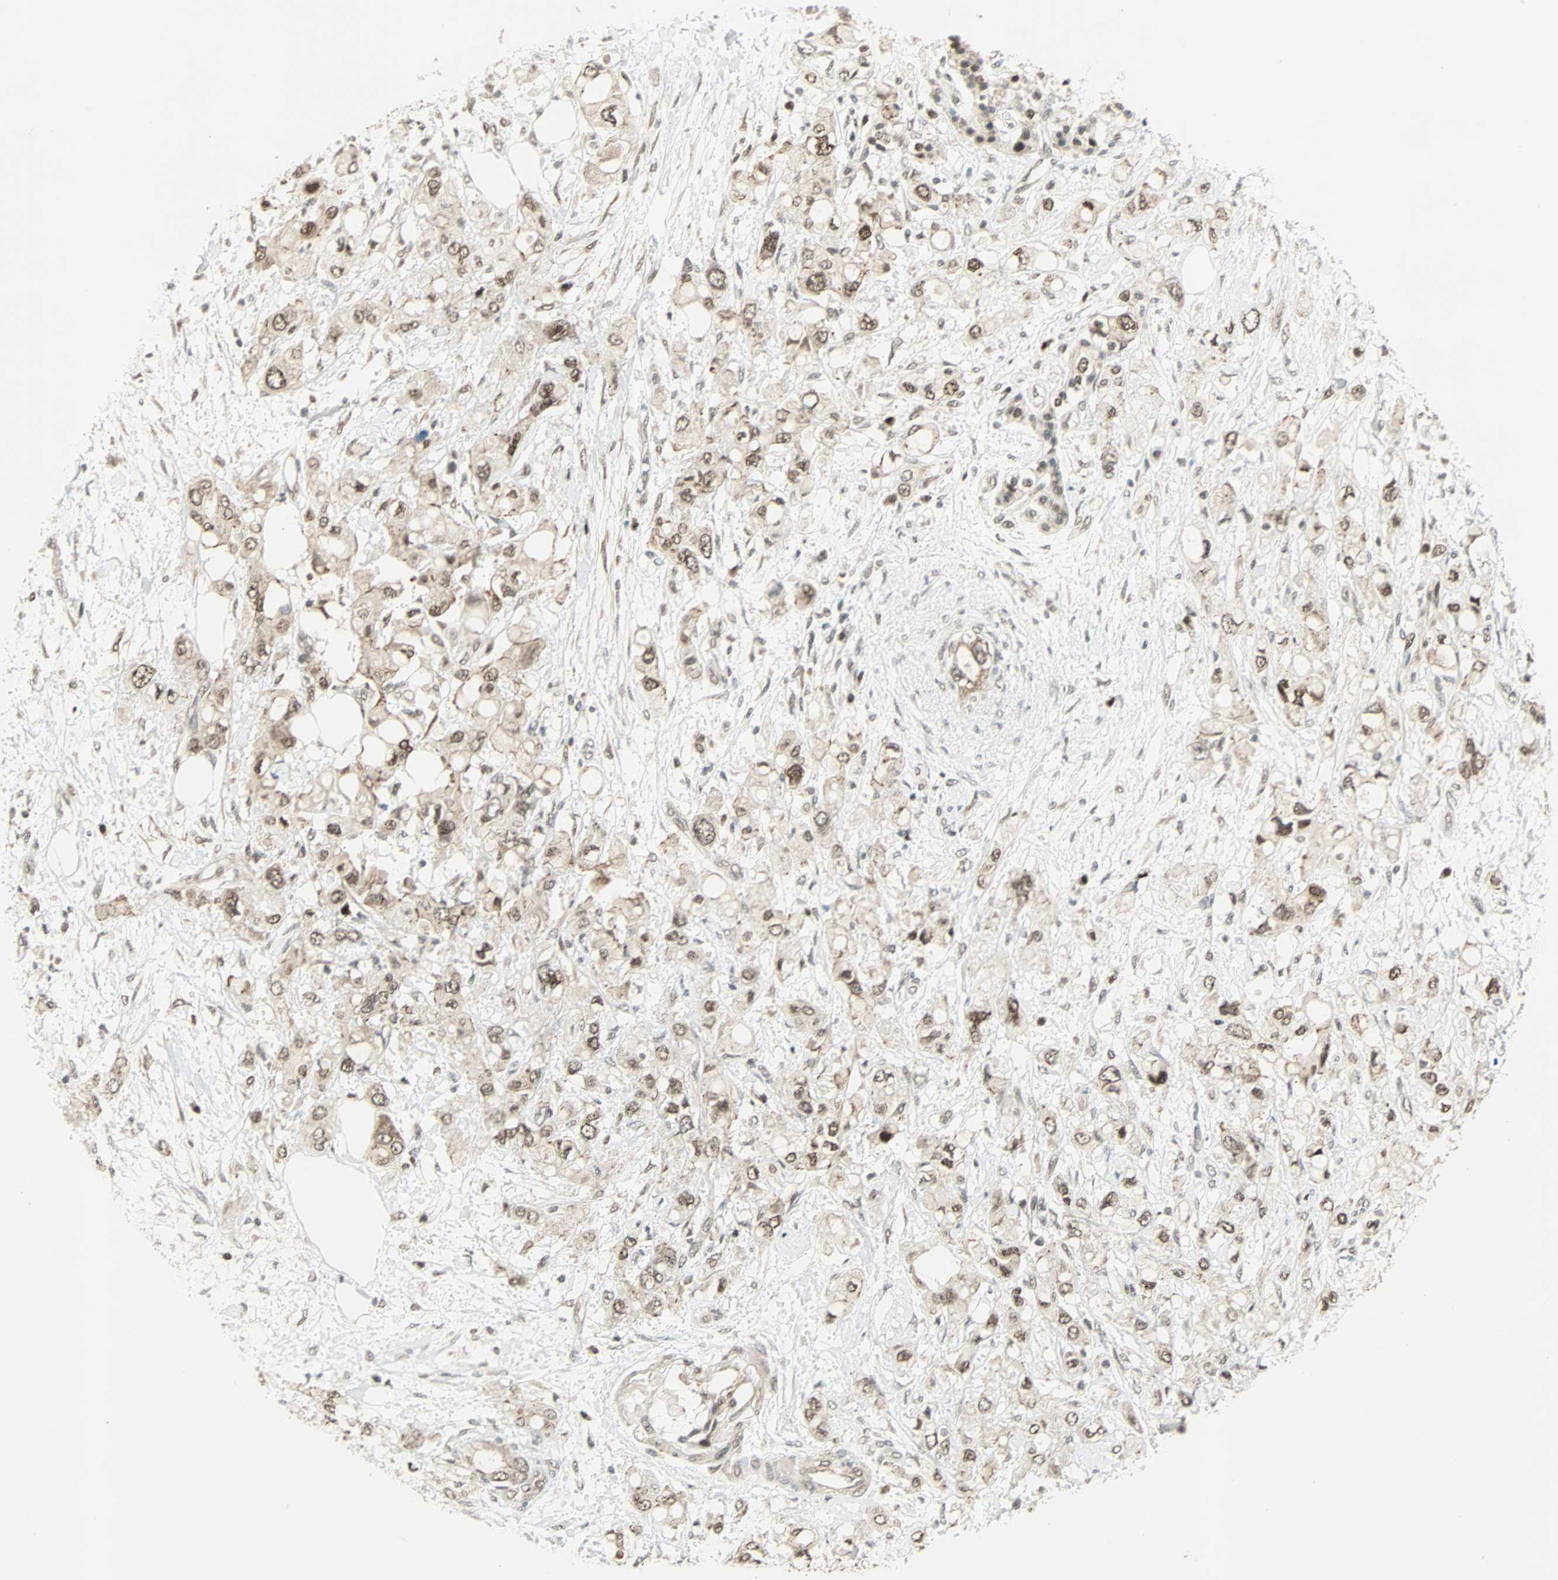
{"staining": {"intensity": "weak", "quantity": ">75%", "location": "cytoplasmic/membranous,nuclear"}, "tissue": "pancreatic cancer", "cell_type": "Tumor cells", "image_type": "cancer", "snomed": [{"axis": "morphology", "description": "Adenocarcinoma, NOS"}, {"axis": "topography", "description": "Pancreas"}], "caption": "Immunohistochemical staining of human pancreatic adenocarcinoma demonstrates low levels of weak cytoplasmic/membranous and nuclear staining in about >75% of tumor cells. (brown staining indicates protein expression, while blue staining denotes nuclei).", "gene": "CBX4", "patient": {"sex": "female", "age": 56}}